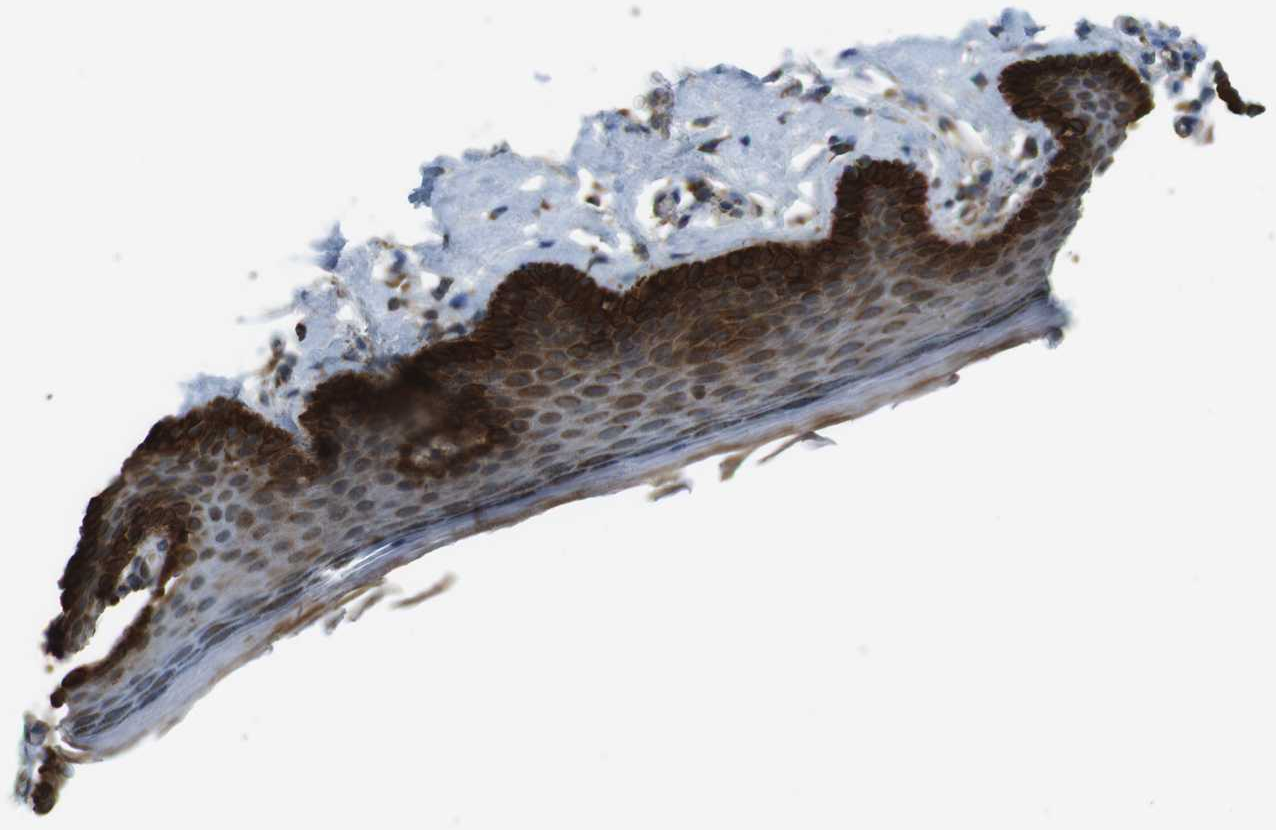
{"staining": {"intensity": "strong", "quantity": "<25%", "location": "cytoplasmic/membranous,nuclear"}, "tissue": "skin", "cell_type": "Epidermal cells", "image_type": "normal", "snomed": [{"axis": "morphology", "description": "Normal tissue, NOS"}, {"axis": "topography", "description": "Vulva"}], "caption": "Immunohistochemical staining of normal skin exhibits medium levels of strong cytoplasmic/membranous,nuclear expression in about <25% of epidermal cells.", "gene": "SLC41A1", "patient": {"sex": "female", "age": 54}}